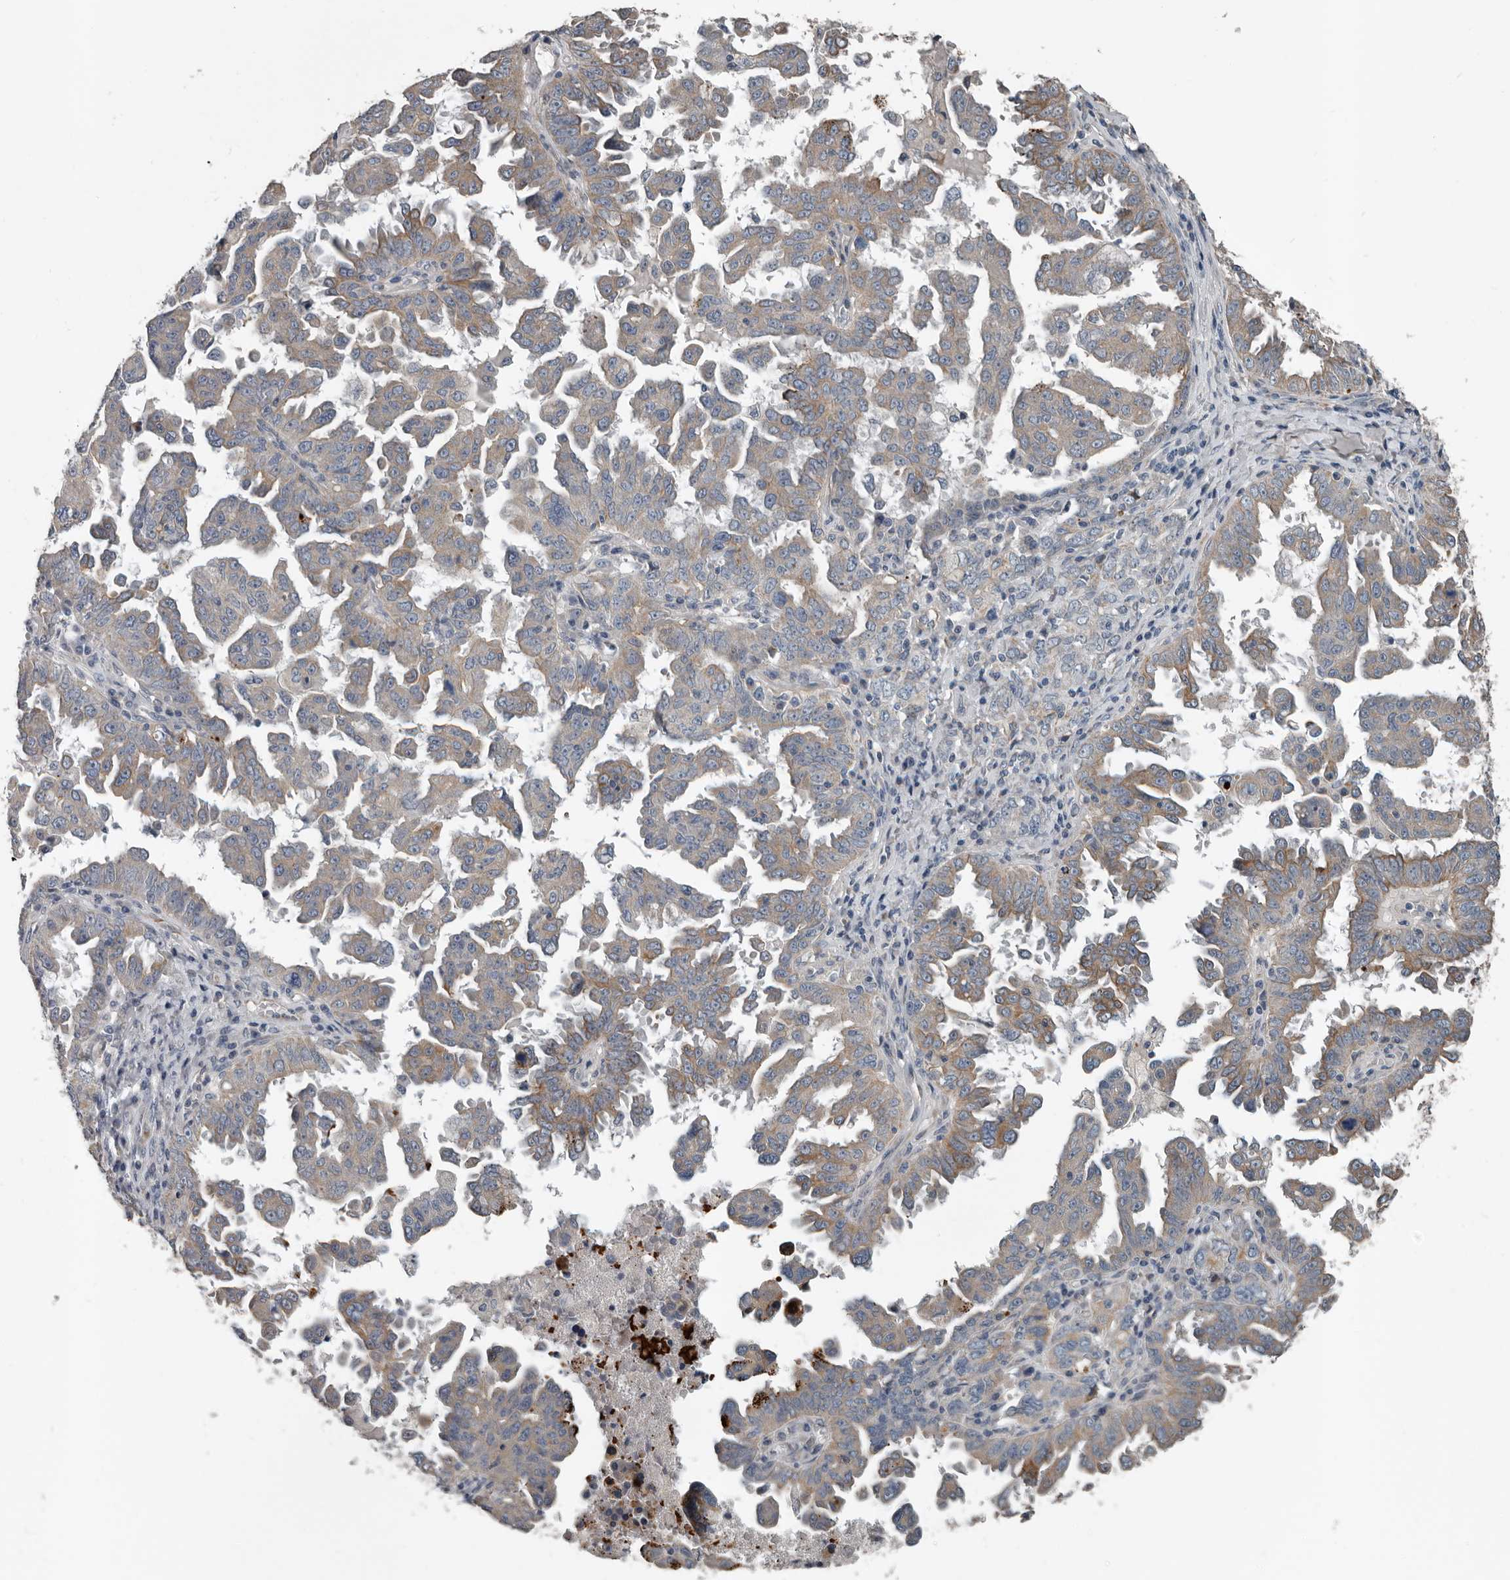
{"staining": {"intensity": "weak", "quantity": ">75%", "location": "cytoplasmic/membranous"}, "tissue": "ovarian cancer", "cell_type": "Tumor cells", "image_type": "cancer", "snomed": [{"axis": "morphology", "description": "Carcinoma, endometroid"}, {"axis": "topography", "description": "Ovary"}], "caption": "Weak cytoplasmic/membranous protein positivity is identified in about >75% of tumor cells in endometroid carcinoma (ovarian).", "gene": "DPY19L4", "patient": {"sex": "female", "age": 62}}